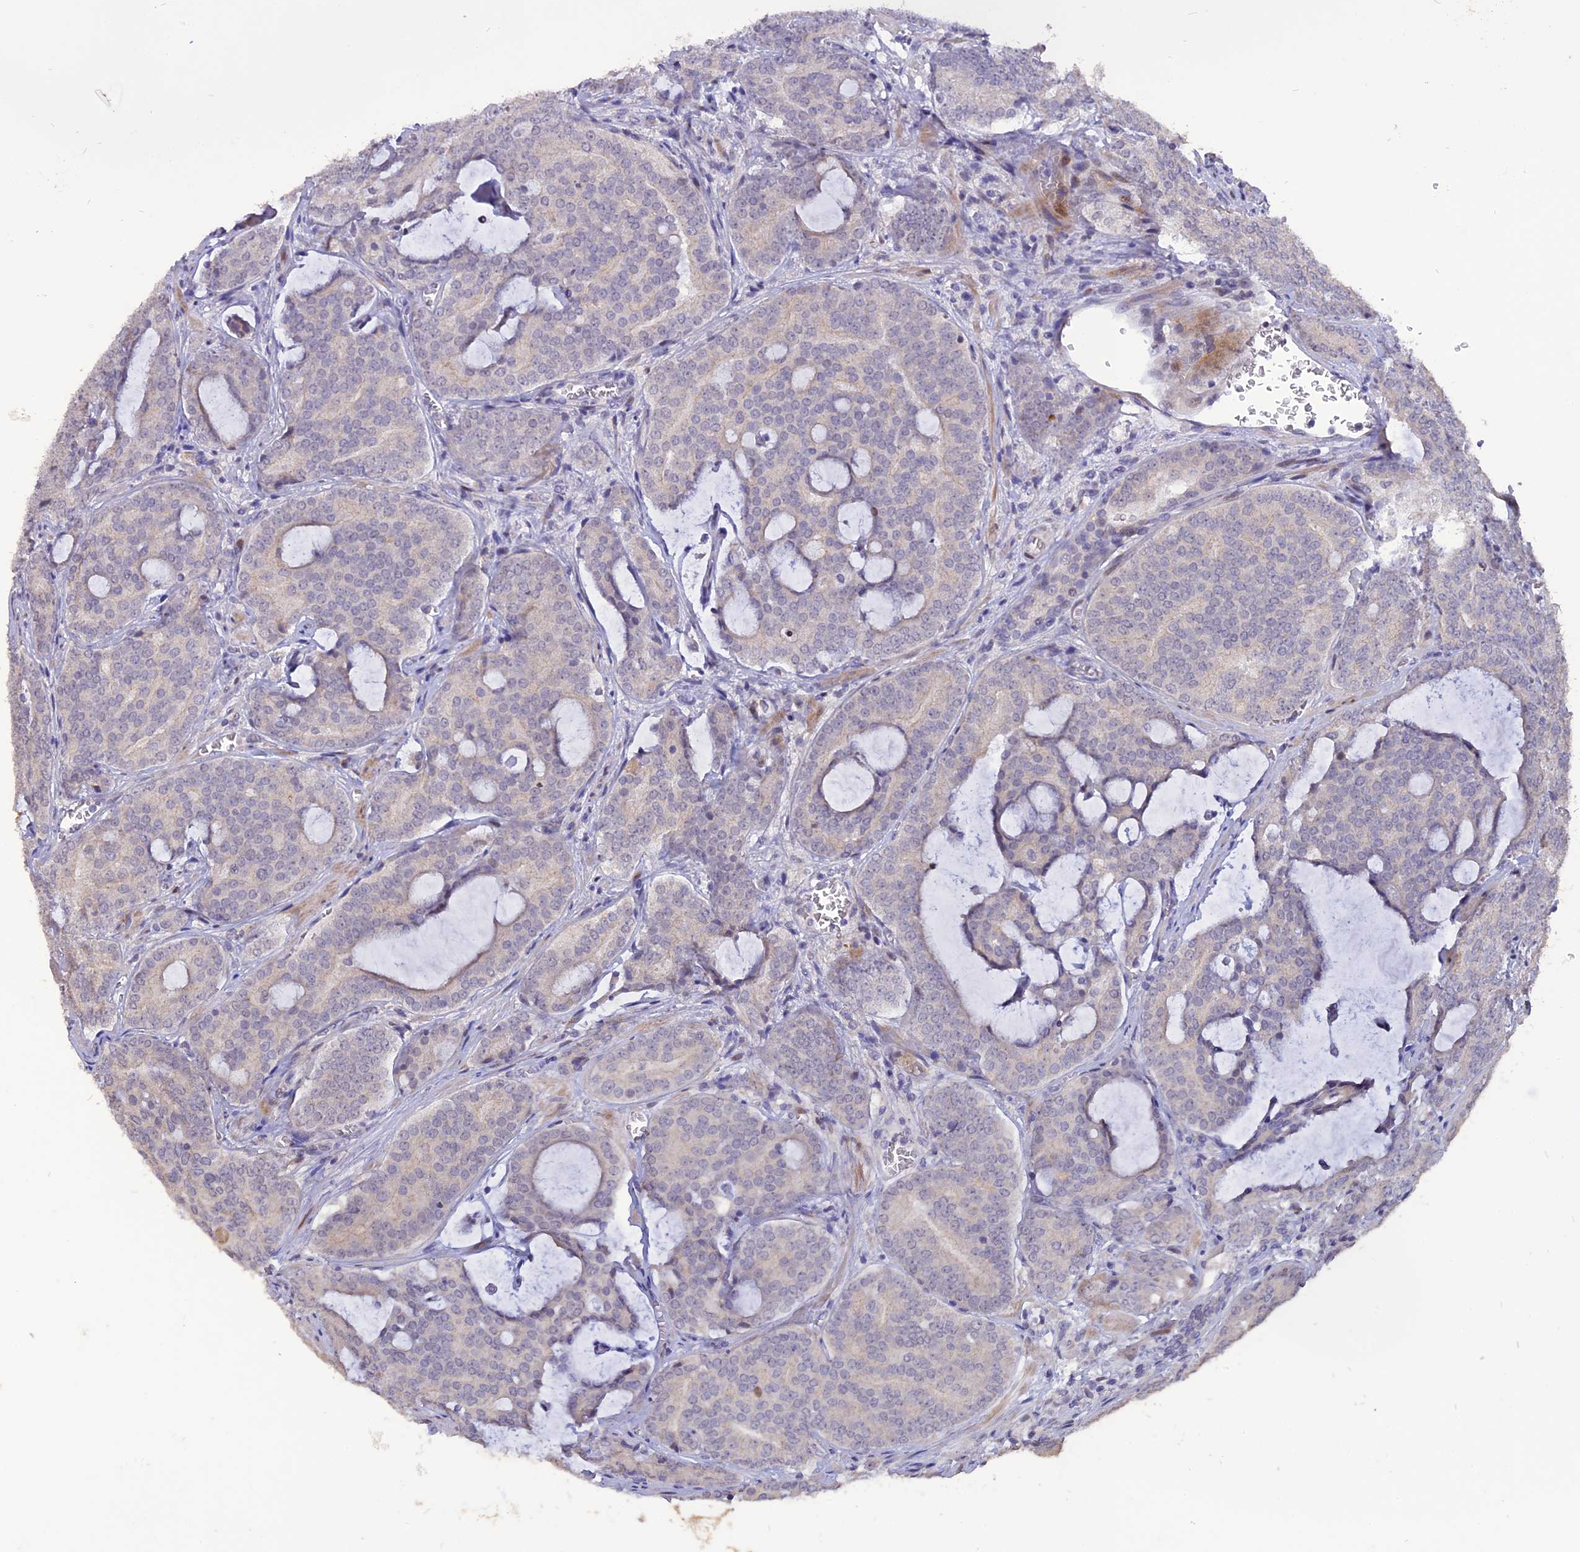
{"staining": {"intensity": "negative", "quantity": "none", "location": "none"}, "tissue": "prostate cancer", "cell_type": "Tumor cells", "image_type": "cancer", "snomed": [{"axis": "morphology", "description": "Adenocarcinoma, High grade"}, {"axis": "topography", "description": "Prostate"}], "caption": "DAB immunohistochemical staining of prostate cancer (adenocarcinoma (high-grade)) exhibits no significant staining in tumor cells.", "gene": "TMEM263", "patient": {"sex": "male", "age": 55}}